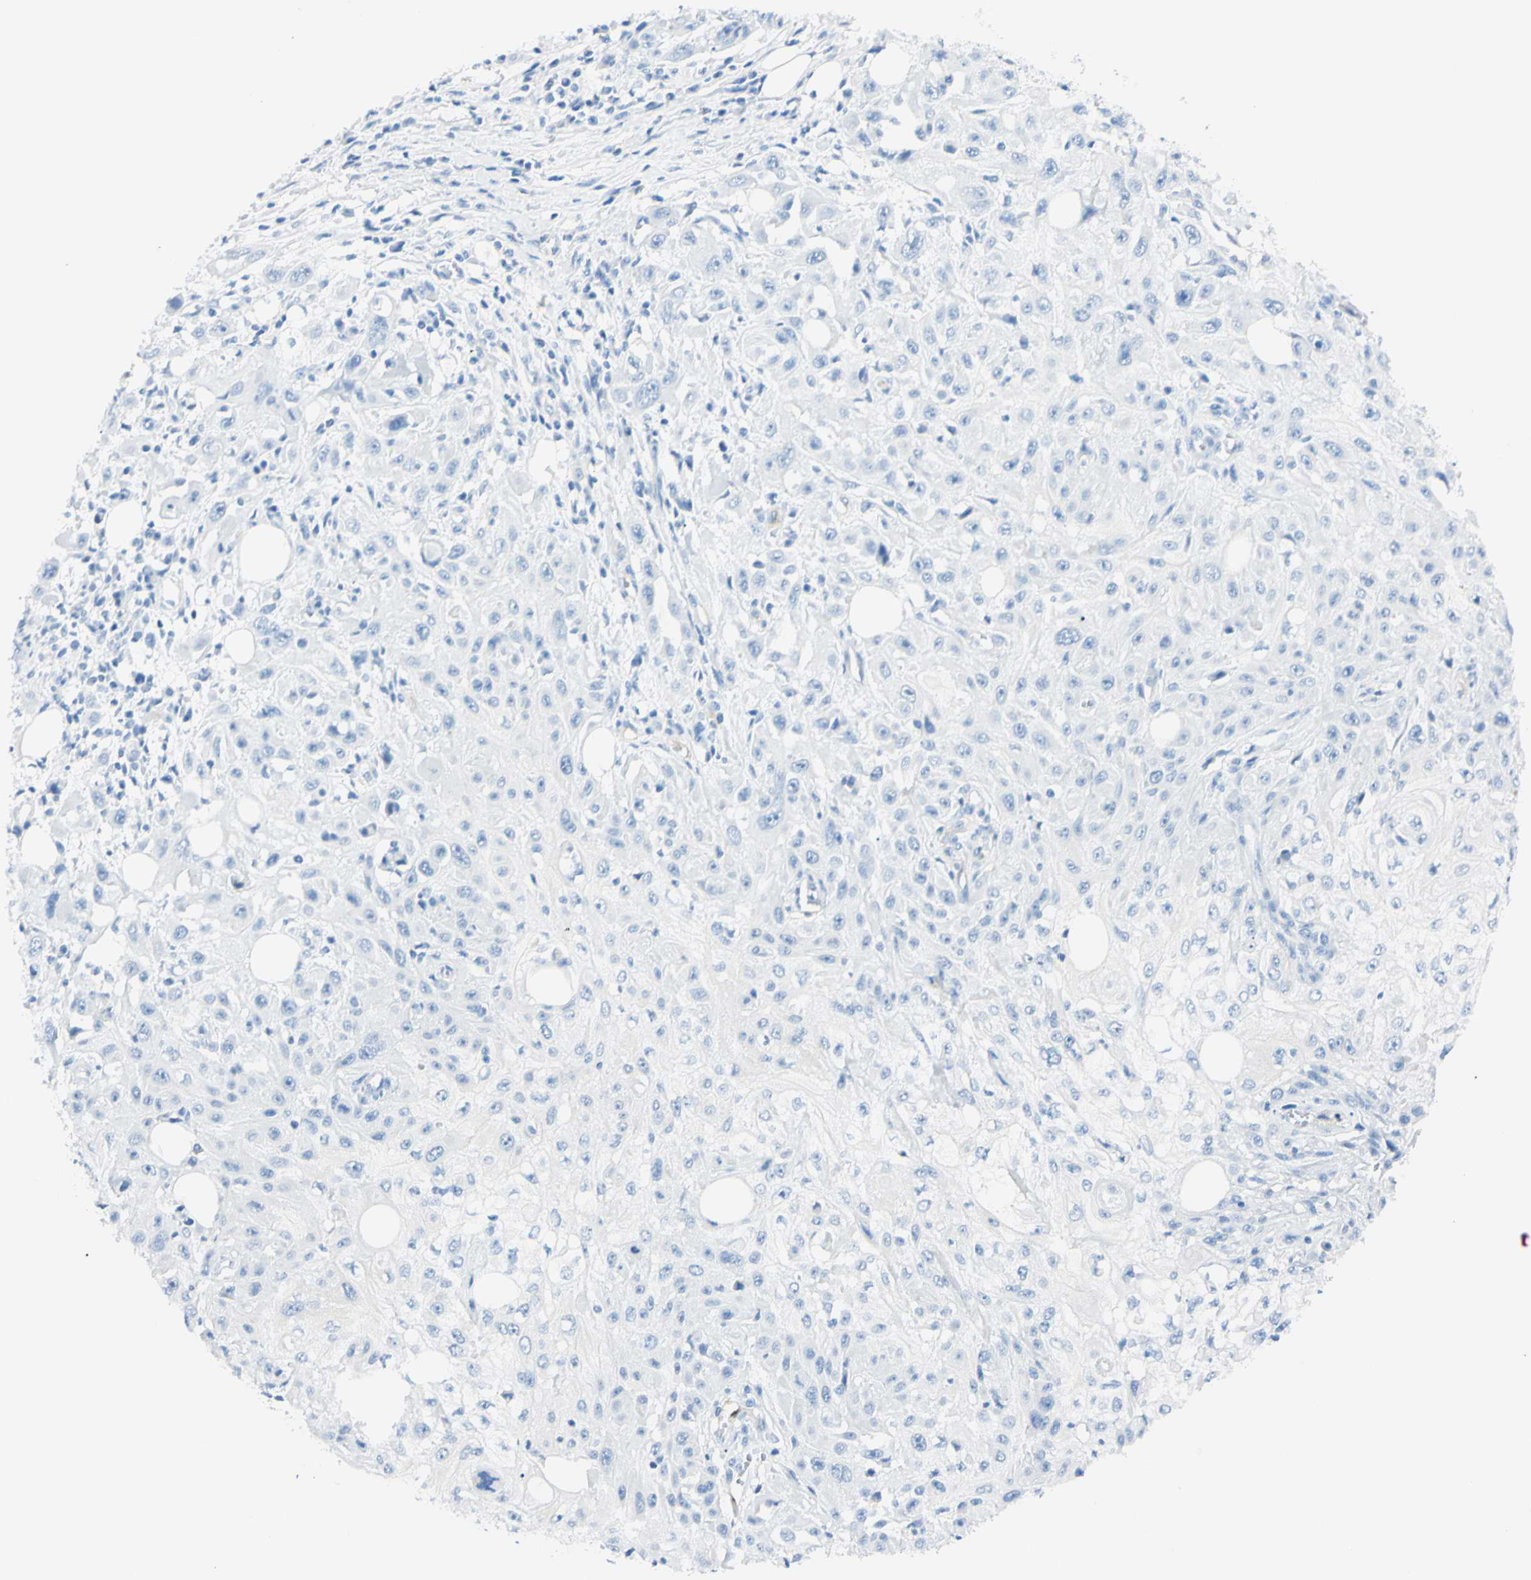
{"staining": {"intensity": "negative", "quantity": "none", "location": "none"}, "tissue": "skin cancer", "cell_type": "Tumor cells", "image_type": "cancer", "snomed": [{"axis": "morphology", "description": "Squamous cell carcinoma, NOS"}, {"axis": "topography", "description": "Skin"}], "caption": "Micrograph shows no significant protein staining in tumor cells of skin squamous cell carcinoma.", "gene": "FOLH1", "patient": {"sex": "male", "age": 75}}